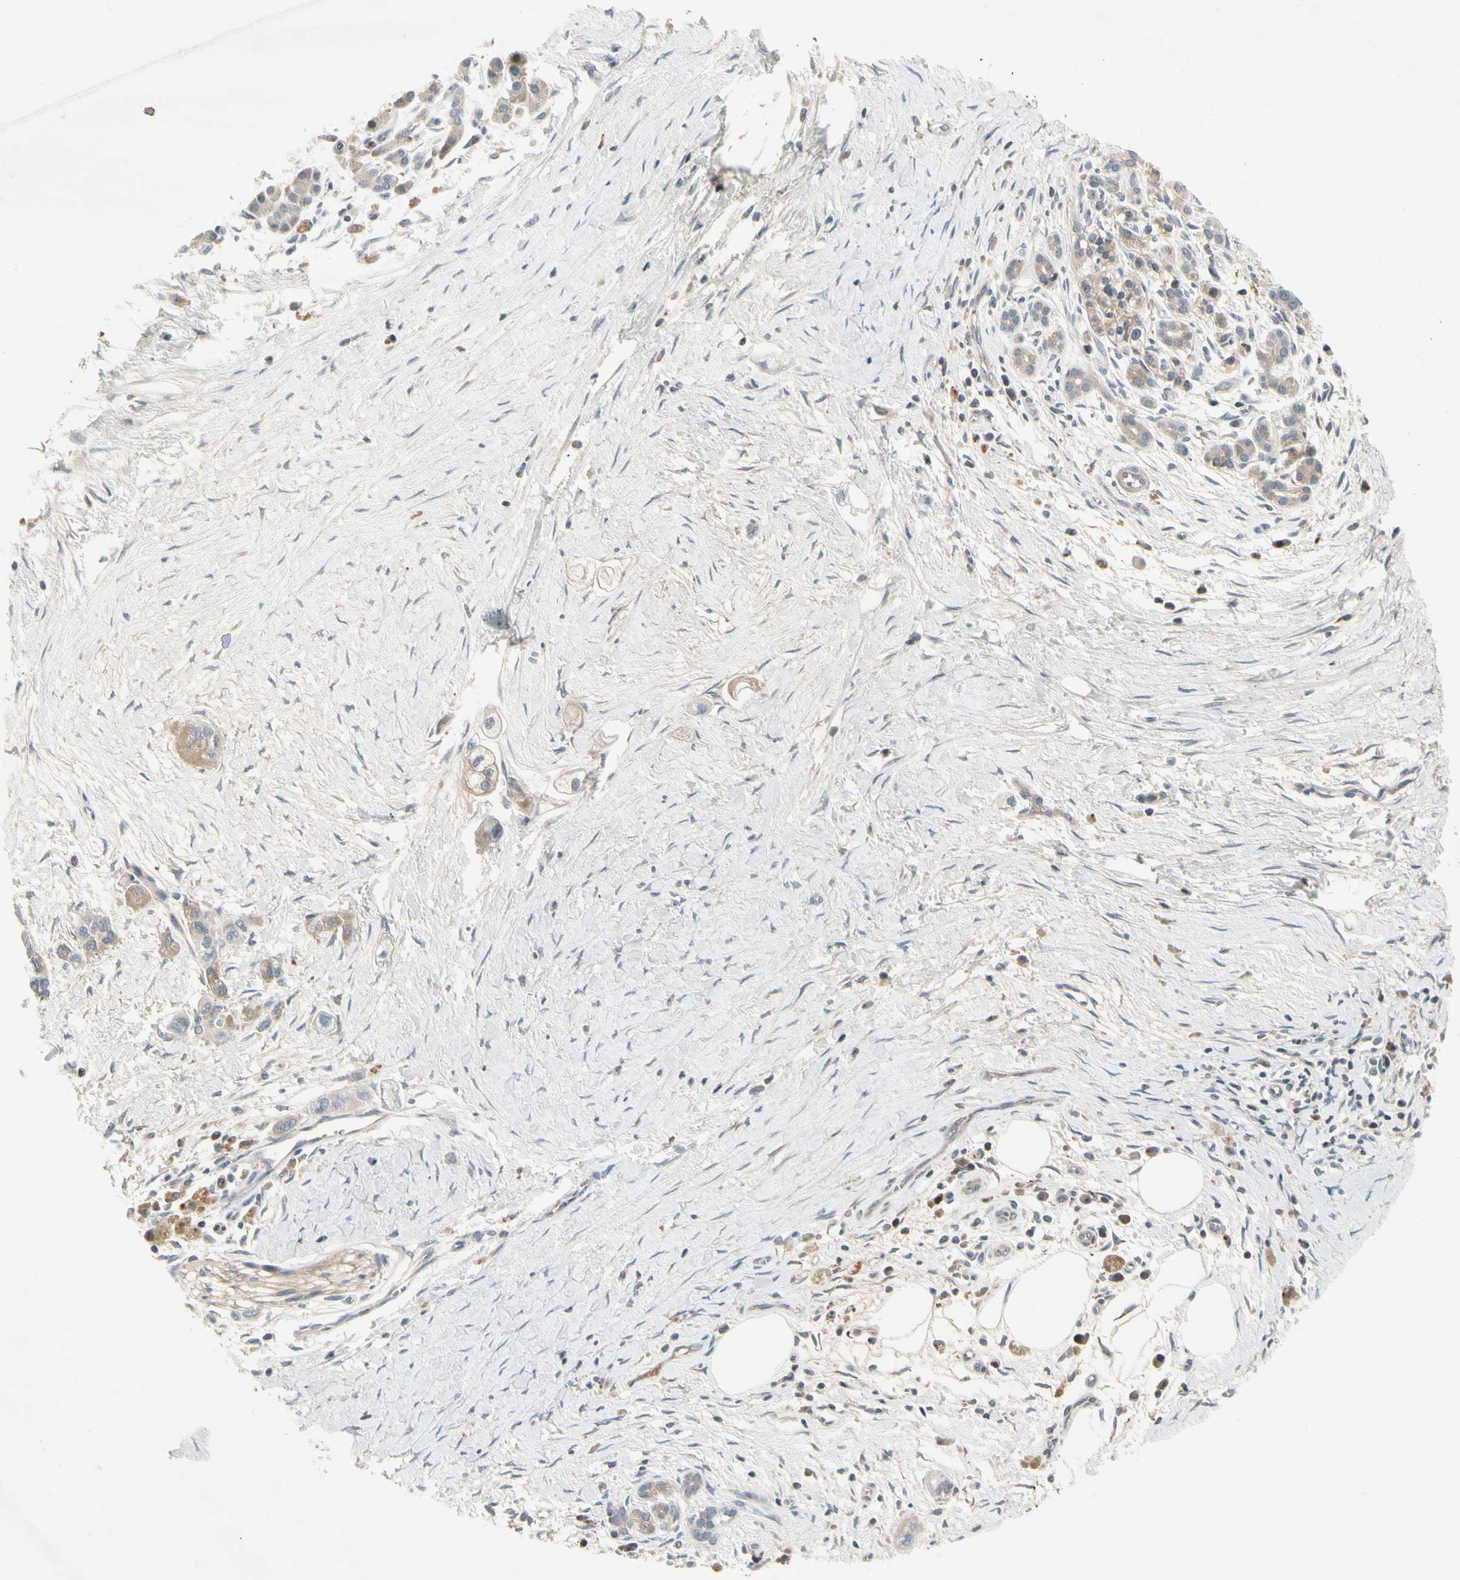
{"staining": {"intensity": "weak", "quantity": ">75%", "location": "cytoplasmic/membranous"}, "tissue": "pancreatic cancer", "cell_type": "Tumor cells", "image_type": "cancer", "snomed": [{"axis": "morphology", "description": "Adenocarcinoma, NOS"}, {"axis": "topography", "description": "Pancreas"}], "caption": "High-magnification brightfield microscopy of pancreatic cancer (adenocarcinoma) stained with DAB (3,3'-diaminobenzidine) (brown) and counterstained with hematoxylin (blue). tumor cells exhibit weak cytoplasmic/membranous positivity is identified in about>75% of cells.", "gene": "ICAM5", "patient": {"sex": "male", "age": 74}}